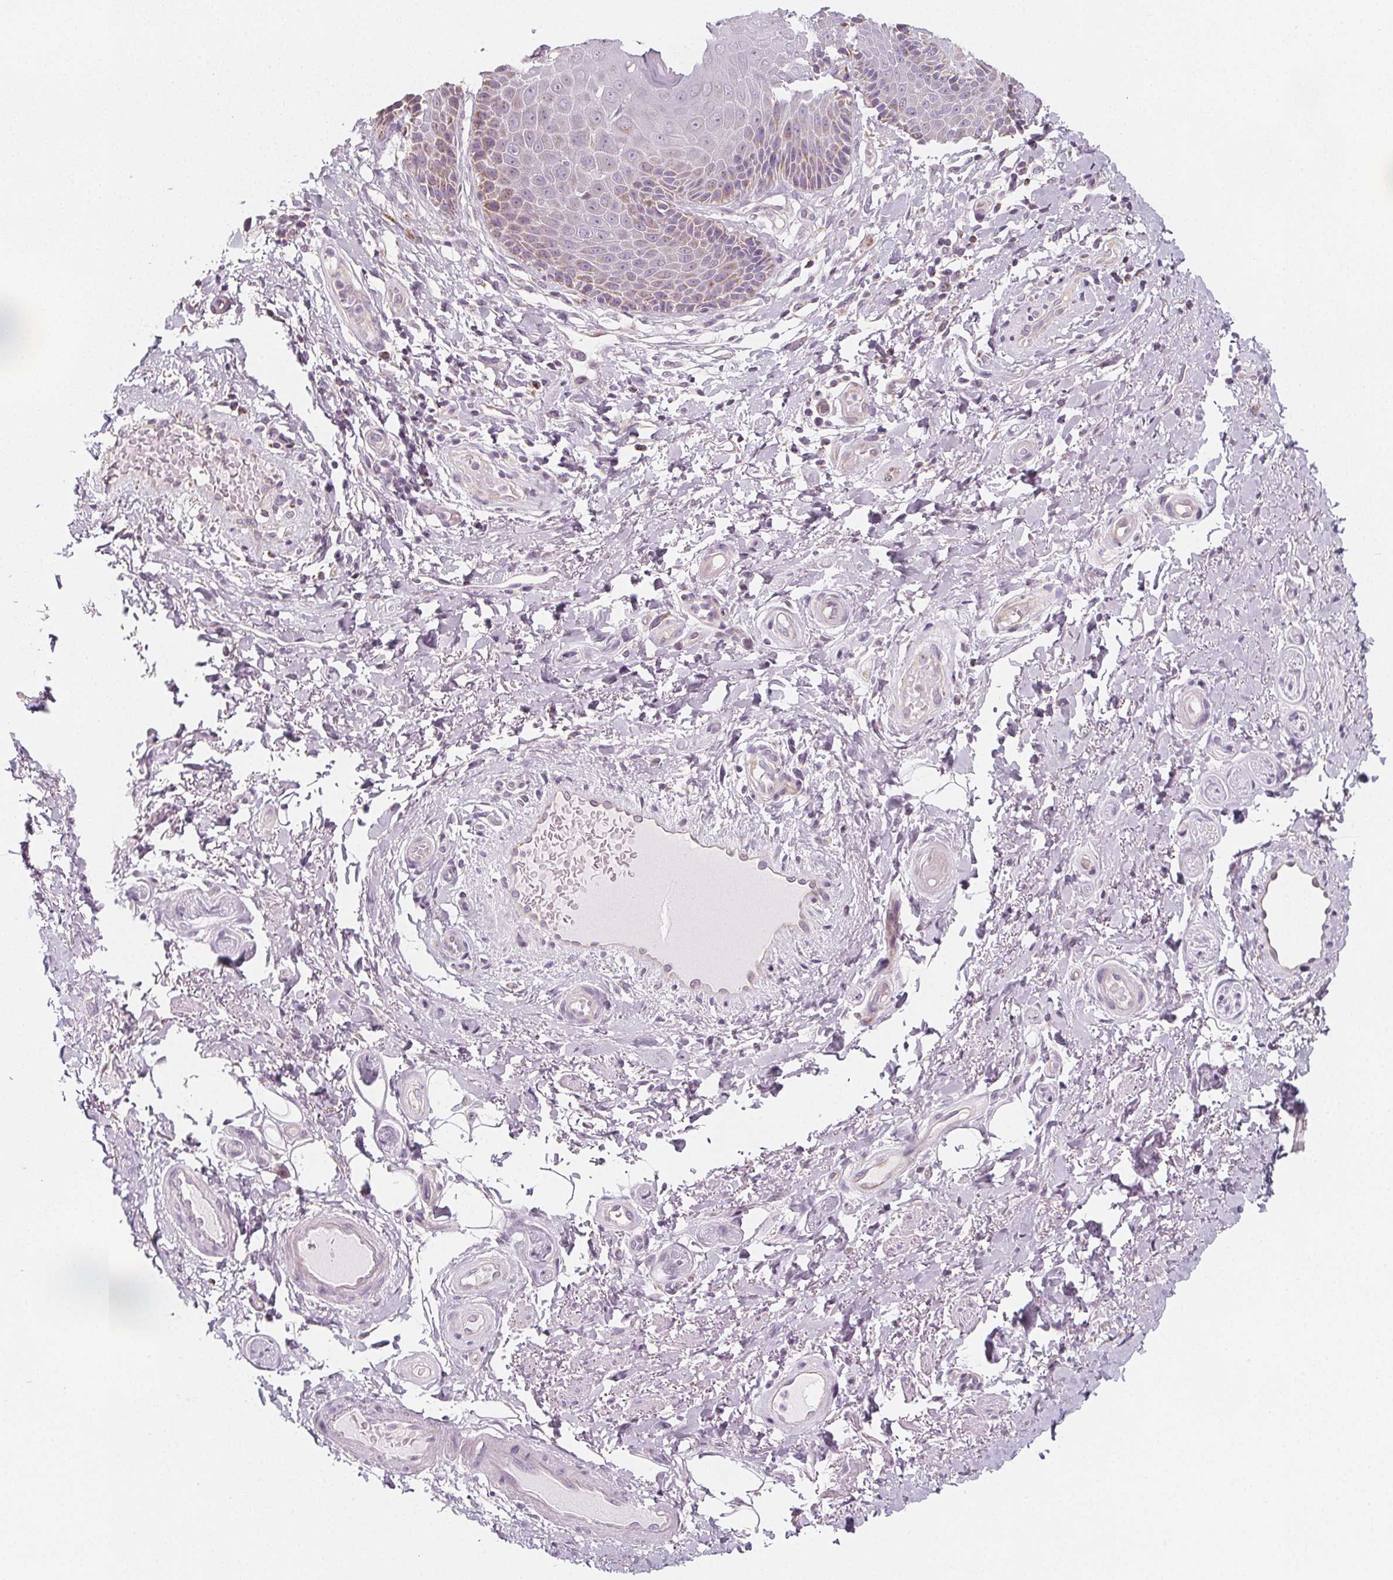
{"staining": {"intensity": "negative", "quantity": "none", "location": "none"}, "tissue": "skin", "cell_type": "Epidermal cells", "image_type": "normal", "snomed": [{"axis": "morphology", "description": "Normal tissue, NOS"}, {"axis": "topography", "description": "Anal"}, {"axis": "topography", "description": "Peripheral nerve tissue"}], "caption": "Histopathology image shows no significant protein staining in epidermal cells of normal skin.", "gene": "IL17C", "patient": {"sex": "male", "age": 51}}